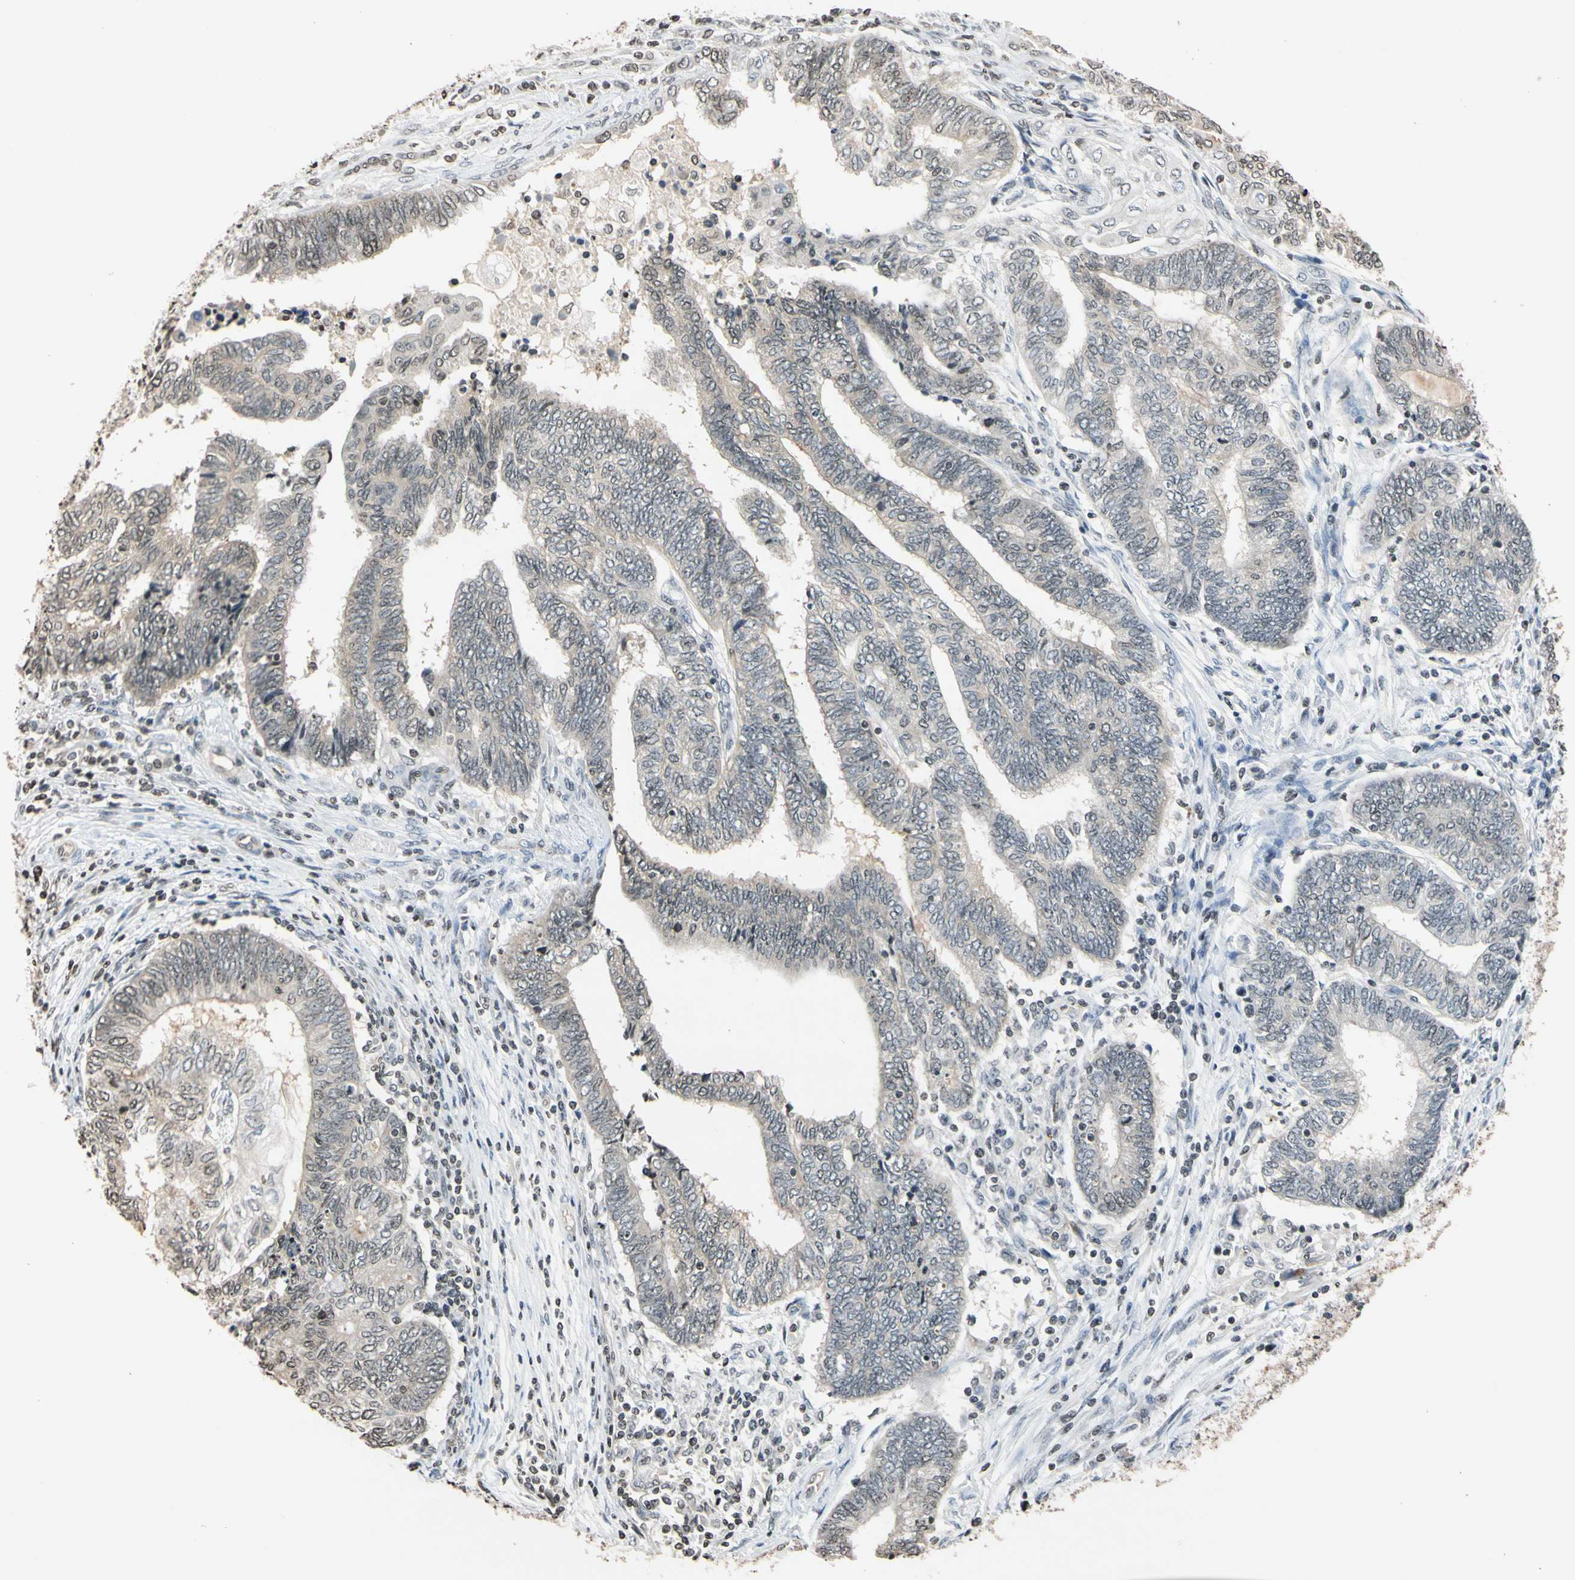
{"staining": {"intensity": "weak", "quantity": ">75%", "location": "cytoplasmic/membranous"}, "tissue": "endometrial cancer", "cell_type": "Tumor cells", "image_type": "cancer", "snomed": [{"axis": "morphology", "description": "Adenocarcinoma, NOS"}, {"axis": "topography", "description": "Uterus"}, {"axis": "topography", "description": "Endometrium"}], "caption": "Immunohistochemical staining of human endometrial adenocarcinoma displays low levels of weak cytoplasmic/membranous protein staining in about >75% of tumor cells.", "gene": "GPX4", "patient": {"sex": "female", "age": 70}}